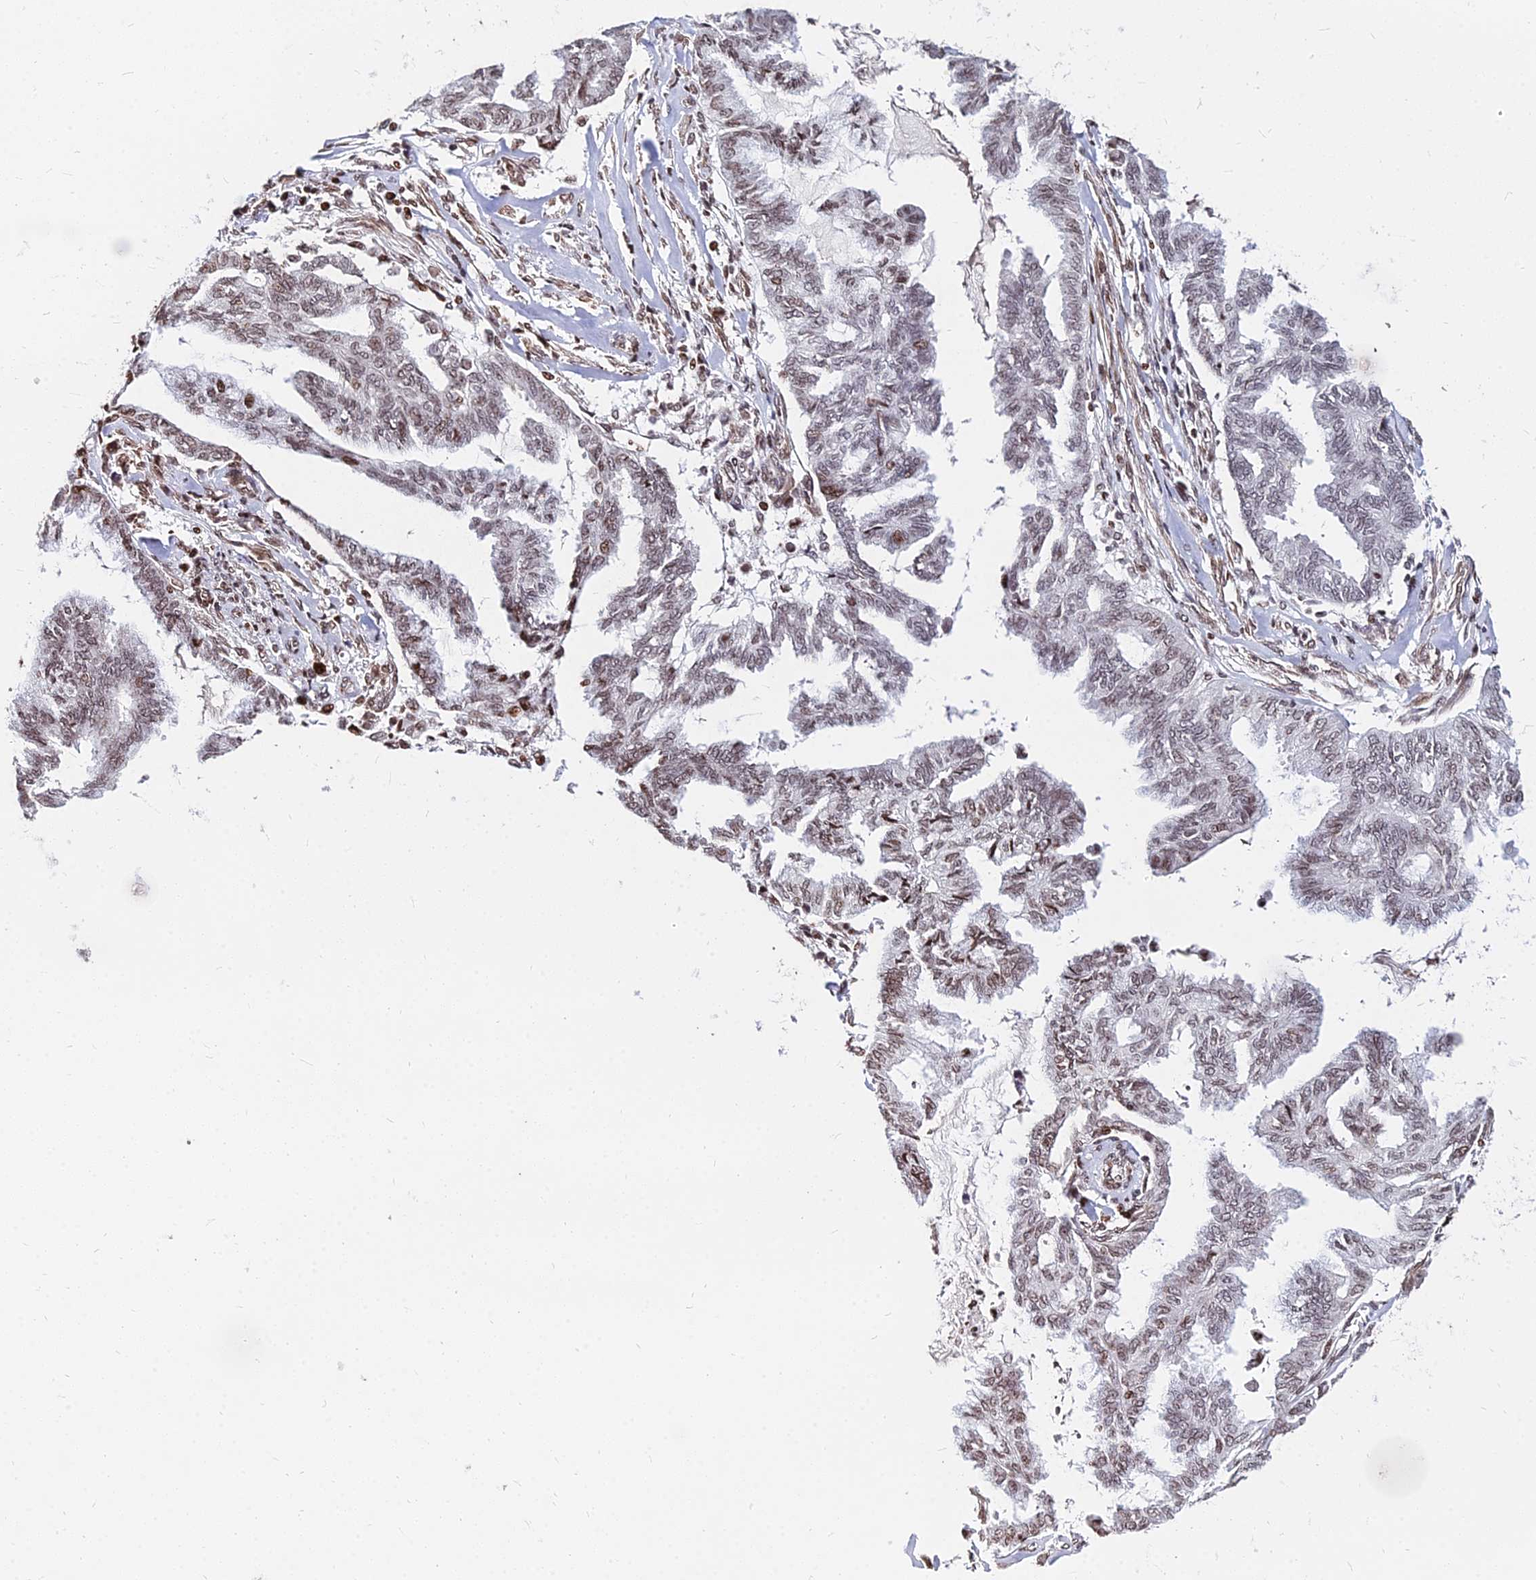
{"staining": {"intensity": "moderate", "quantity": "25%-75%", "location": "nuclear"}, "tissue": "endometrial cancer", "cell_type": "Tumor cells", "image_type": "cancer", "snomed": [{"axis": "morphology", "description": "Adenocarcinoma, NOS"}, {"axis": "topography", "description": "Endometrium"}], "caption": "Endometrial cancer (adenocarcinoma) stained with IHC exhibits moderate nuclear staining in about 25%-75% of tumor cells. The staining was performed using DAB (3,3'-diaminobenzidine) to visualize the protein expression in brown, while the nuclei were stained in blue with hematoxylin (Magnification: 20x).", "gene": "NYAP2", "patient": {"sex": "female", "age": 86}}